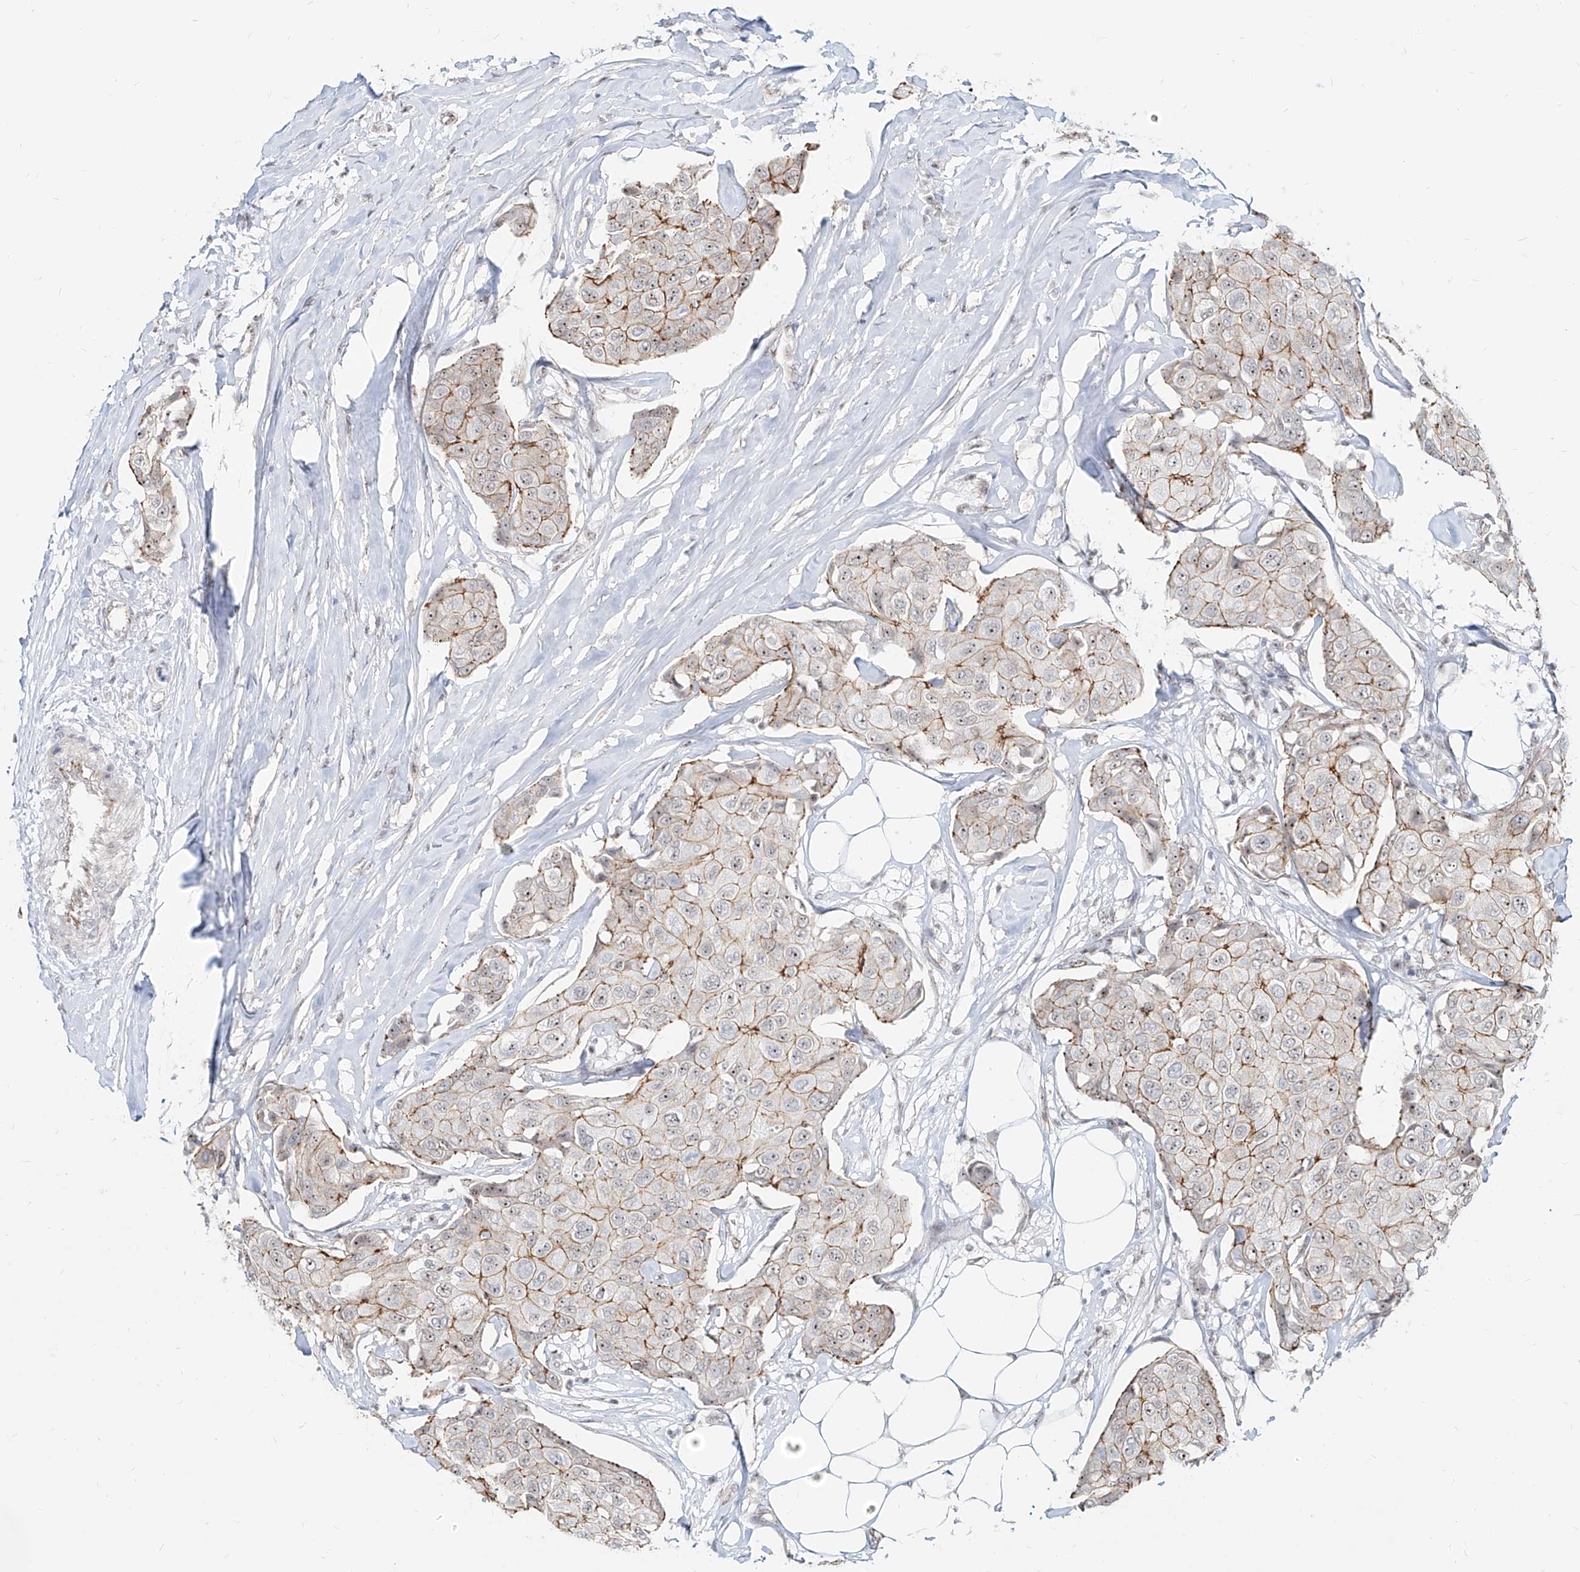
{"staining": {"intensity": "moderate", "quantity": "<25%", "location": "nuclear"}, "tissue": "breast cancer", "cell_type": "Tumor cells", "image_type": "cancer", "snomed": [{"axis": "morphology", "description": "Duct carcinoma"}, {"axis": "topography", "description": "Breast"}], "caption": "The immunohistochemical stain shows moderate nuclear expression in tumor cells of breast cancer (intraductal carcinoma) tissue. The staining is performed using DAB brown chromogen to label protein expression. The nuclei are counter-stained blue using hematoxylin.", "gene": "ZNF710", "patient": {"sex": "female", "age": 80}}